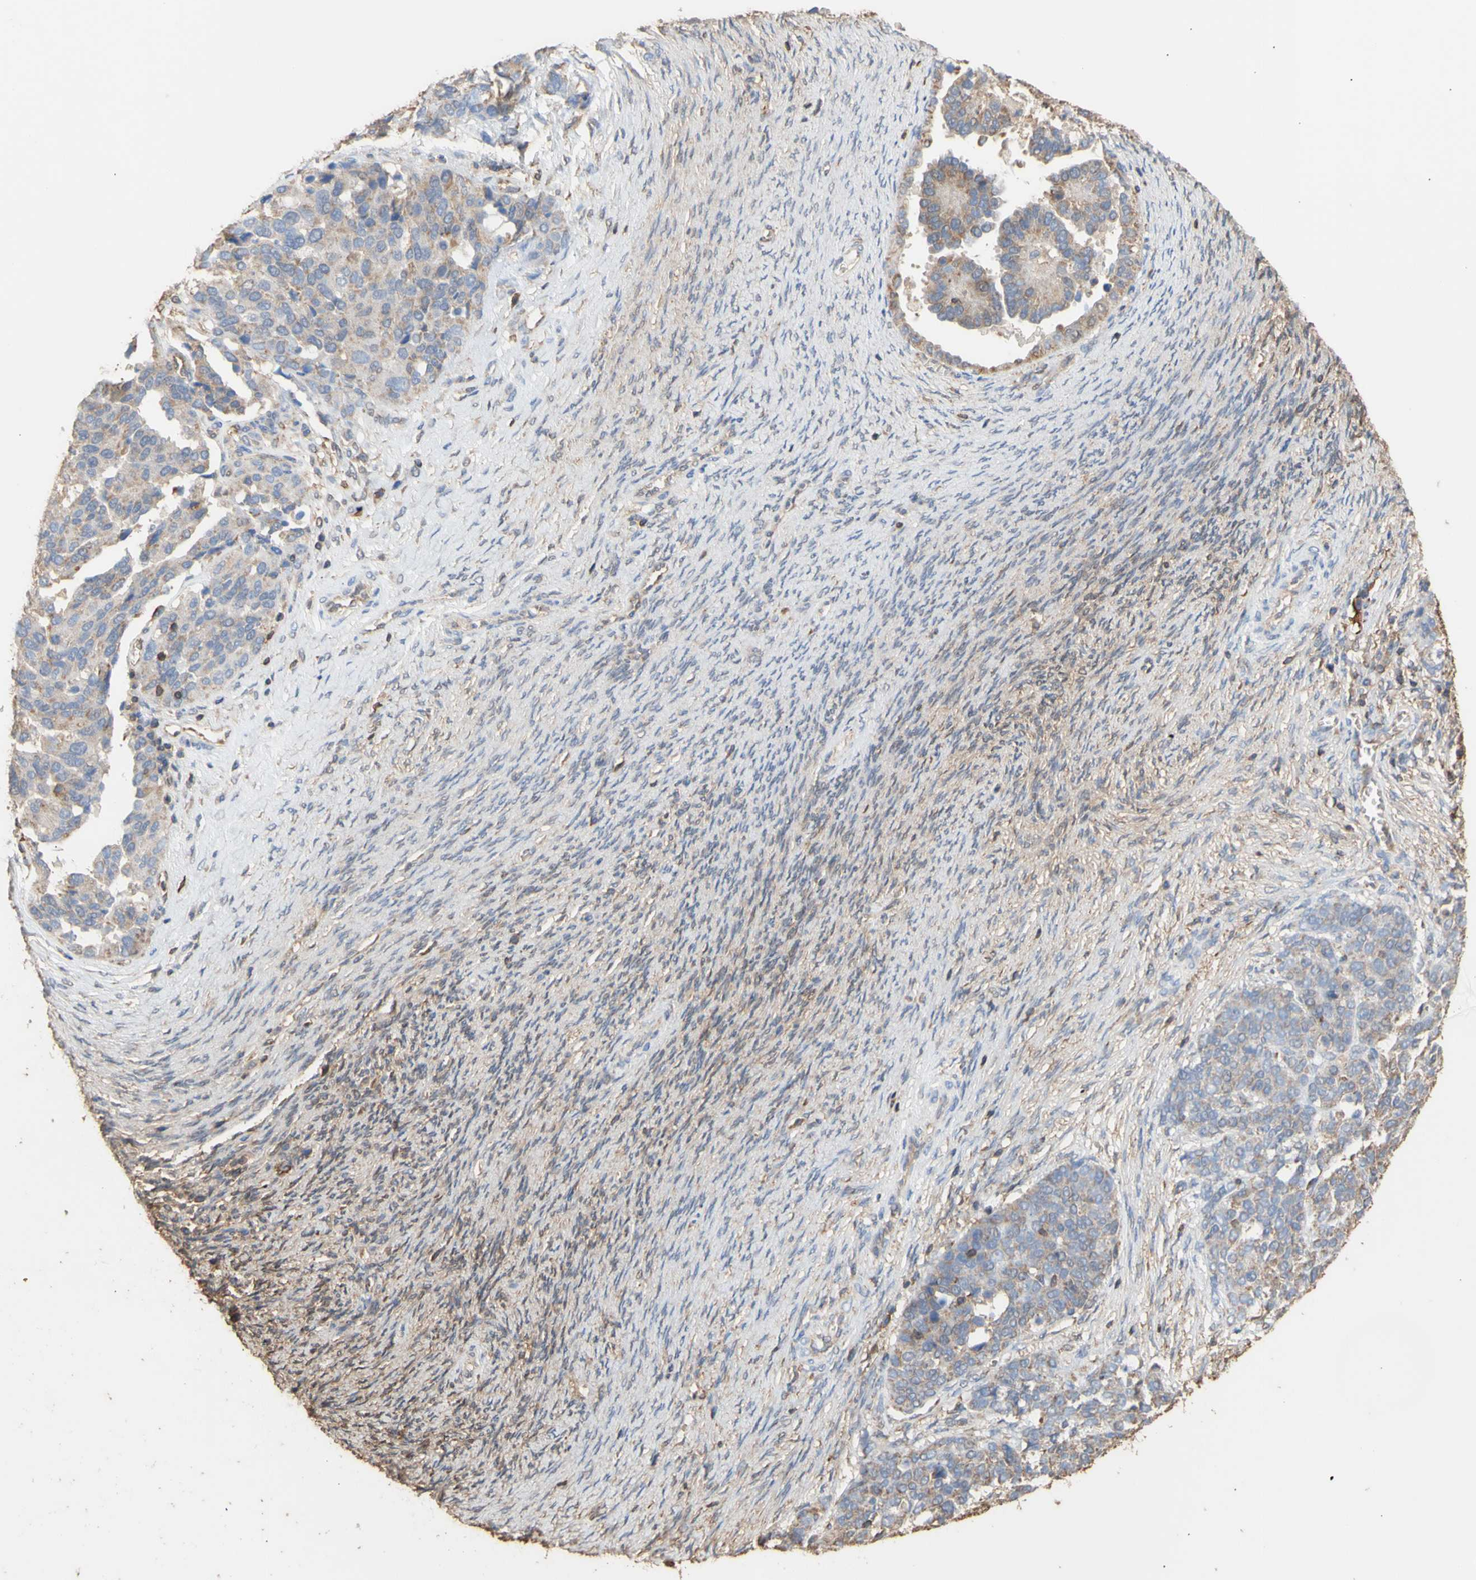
{"staining": {"intensity": "weak", "quantity": ">75%", "location": "cytoplasmic/membranous"}, "tissue": "ovarian cancer", "cell_type": "Tumor cells", "image_type": "cancer", "snomed": [{"axis": "morphology", "description": "Cystadenocarcinoma, serous, NOS"}, {"axis": "topography", "description": "Ovary"}], "caption": "Immunohistochemistry (IHC) (DAB (3,3'-diaminobenzidine)) staining of human ovarian serous cystadenocarcinoma exhibits weak cytoplasmic/membranous protein positivity in about >75% of tumor cells. The staining was performed using DAB, with brown indicating positive protein expression. Nuclei are stained blue with hematoxylin.", "gene": "ALDH9A1", "patient": {"sex": "female", "age": 44}}